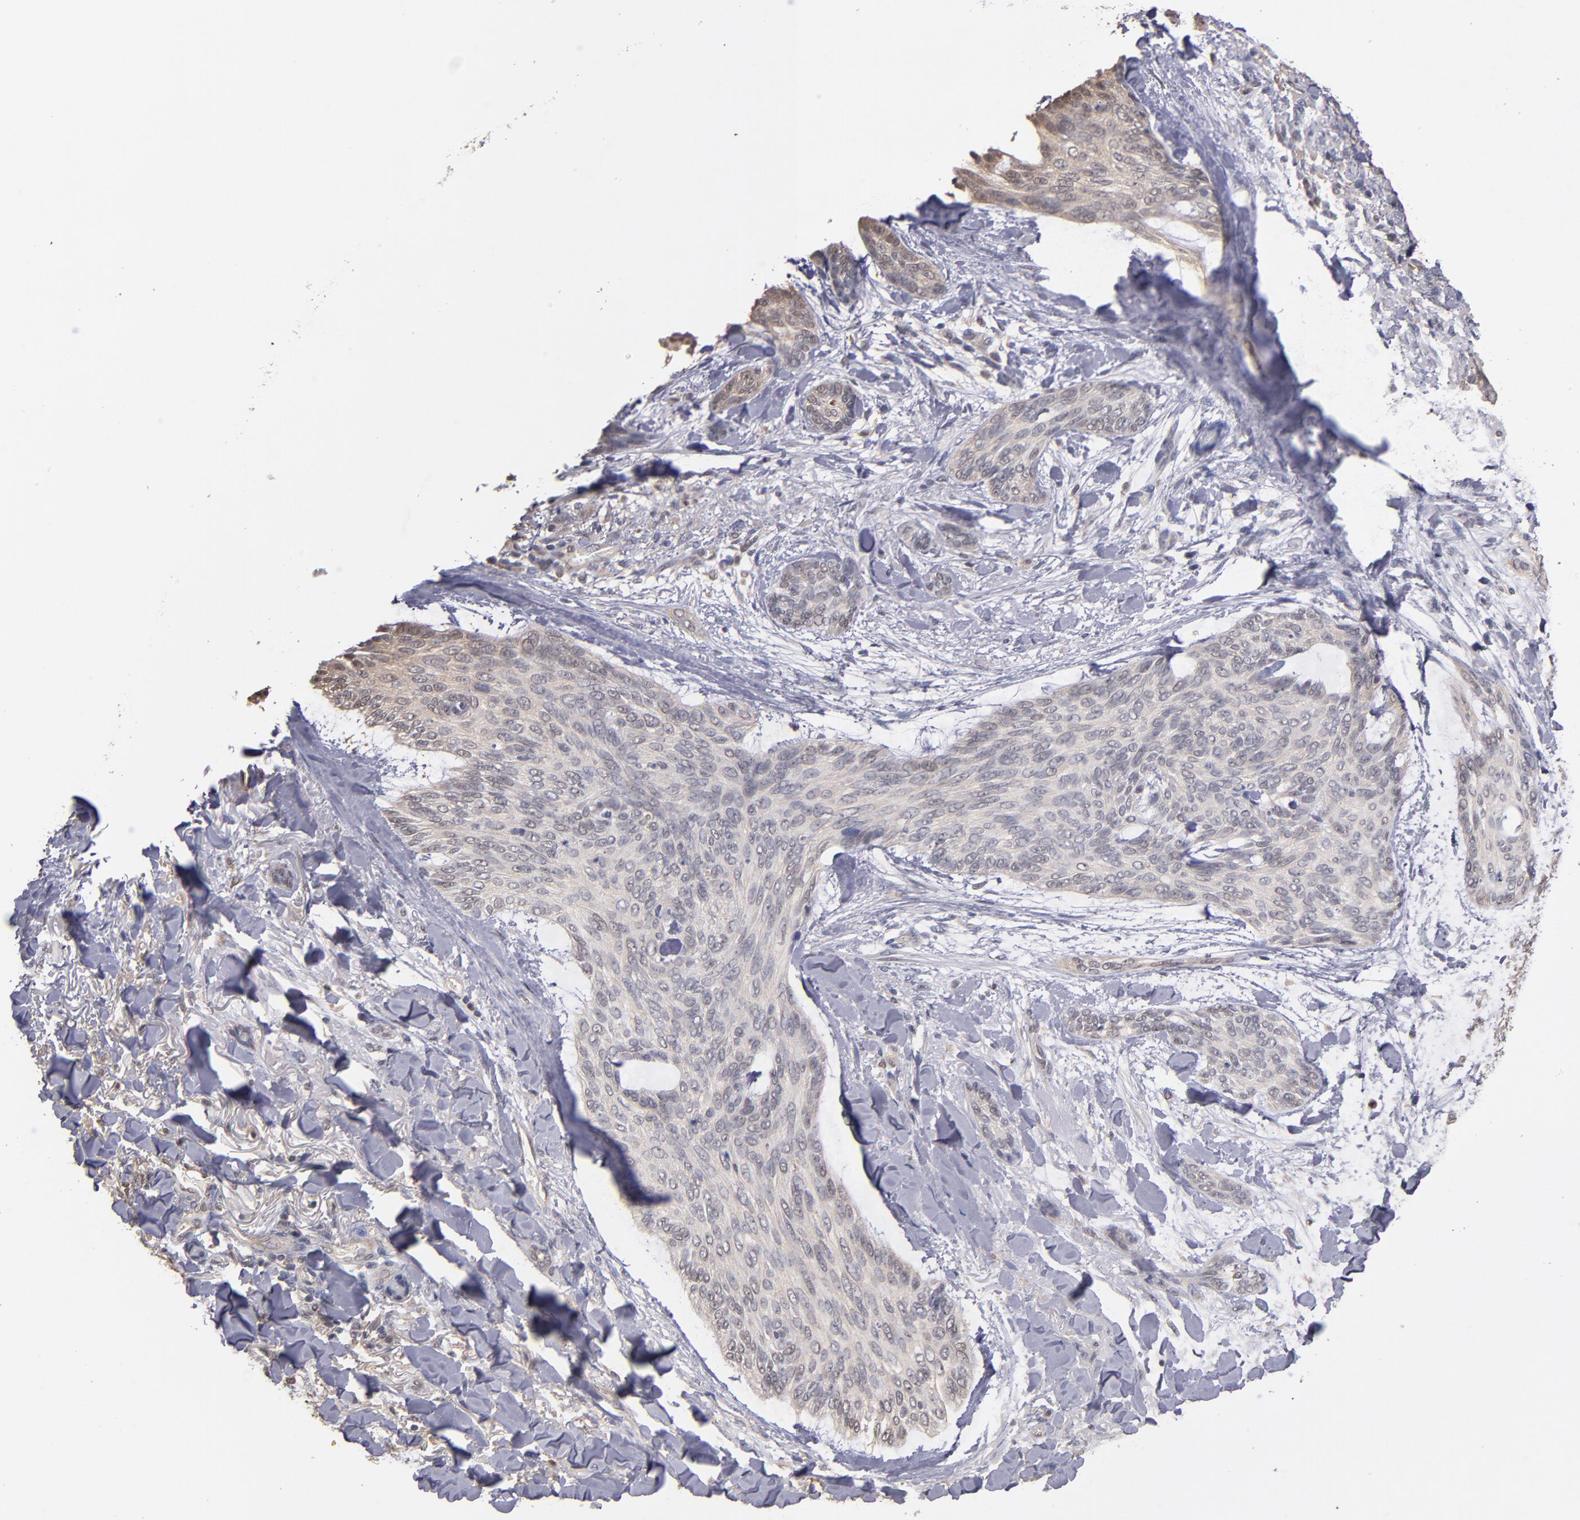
{"staining": {"intensity": "weak", "quantity": "25%-75%", "location": "cytoplasmic/membranous"}, "tissue": "skin cancer", "cell_type": "Tumor cells", "image_type": "cancer", "snomed": [{"axis": "morphology", "description": "Normal tissue, NOS"}, {"axis": "morphology", "description": "Basal cell carcinoma"}, {"axis": "topography", "description": "Skin"}], "caption": "Immunohistochemical staining of human skin basal cell carcinoma exhibits weak cytoplasmic/membranous protein positivity in approximately 25%-75% of tumor cells.", "gene": "PSMD10", "patient": {"sex": "female", "age": 71}}